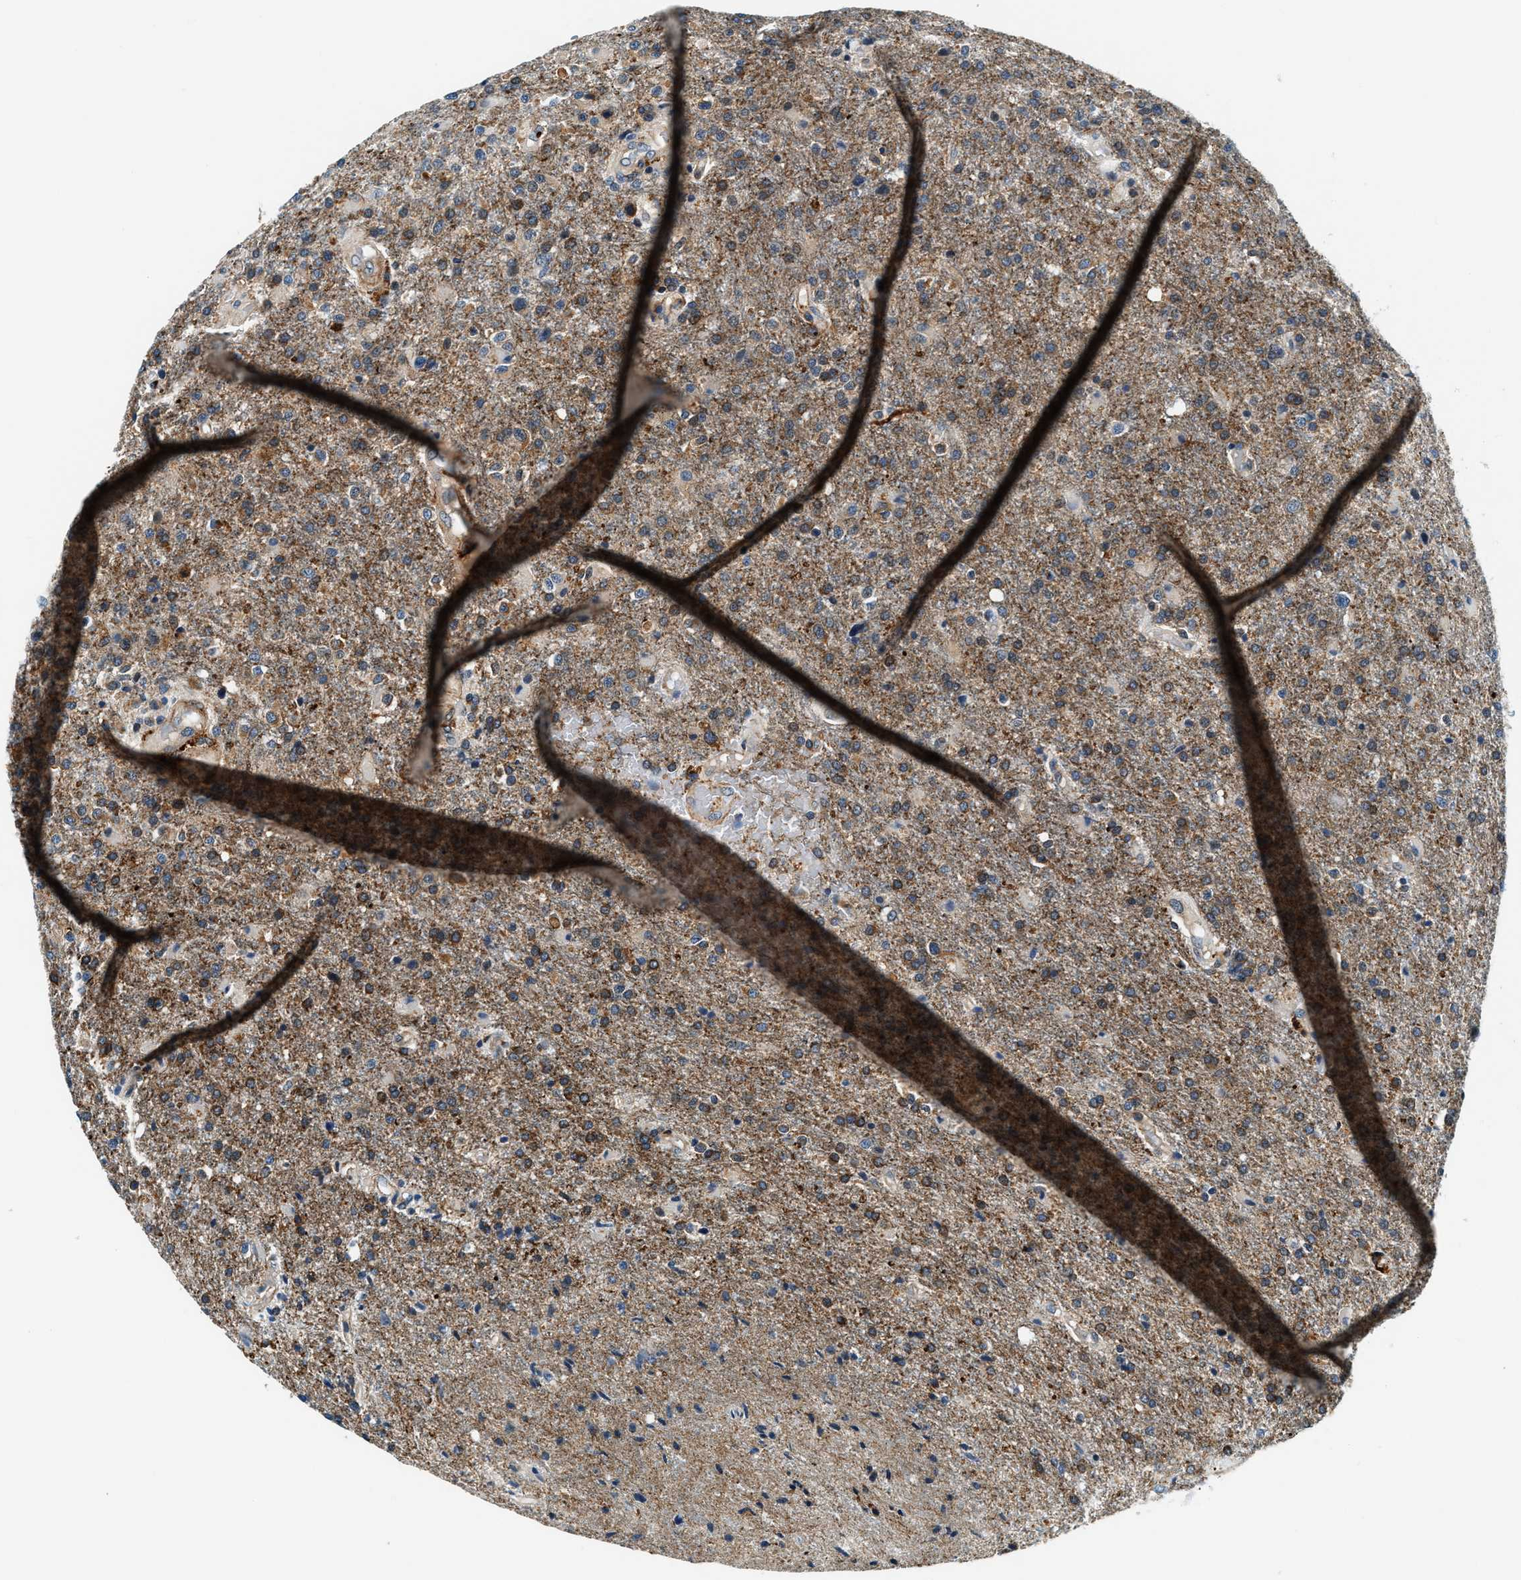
{"staining": {"intensity": "moderate", "quantity": ">75%", "location": "cytoplasmic/membranous"}, "tissue": "glioma", "cell_type": "Tumor cells", "image_type": "cancer", "snomed": [{"axis": "morphology", "description": "Glioma, malignant, High grade"}, {"axis": "topography", "description": "Brain"}], "caption": "A medium amount of moderate cytoplasmic/membranous positivity is appreciated in about >75% of tumor cells in malignant high-grade glioma tissue.", "gene": "C2orf66", "patient": {"sex": "male", "age": 72}}